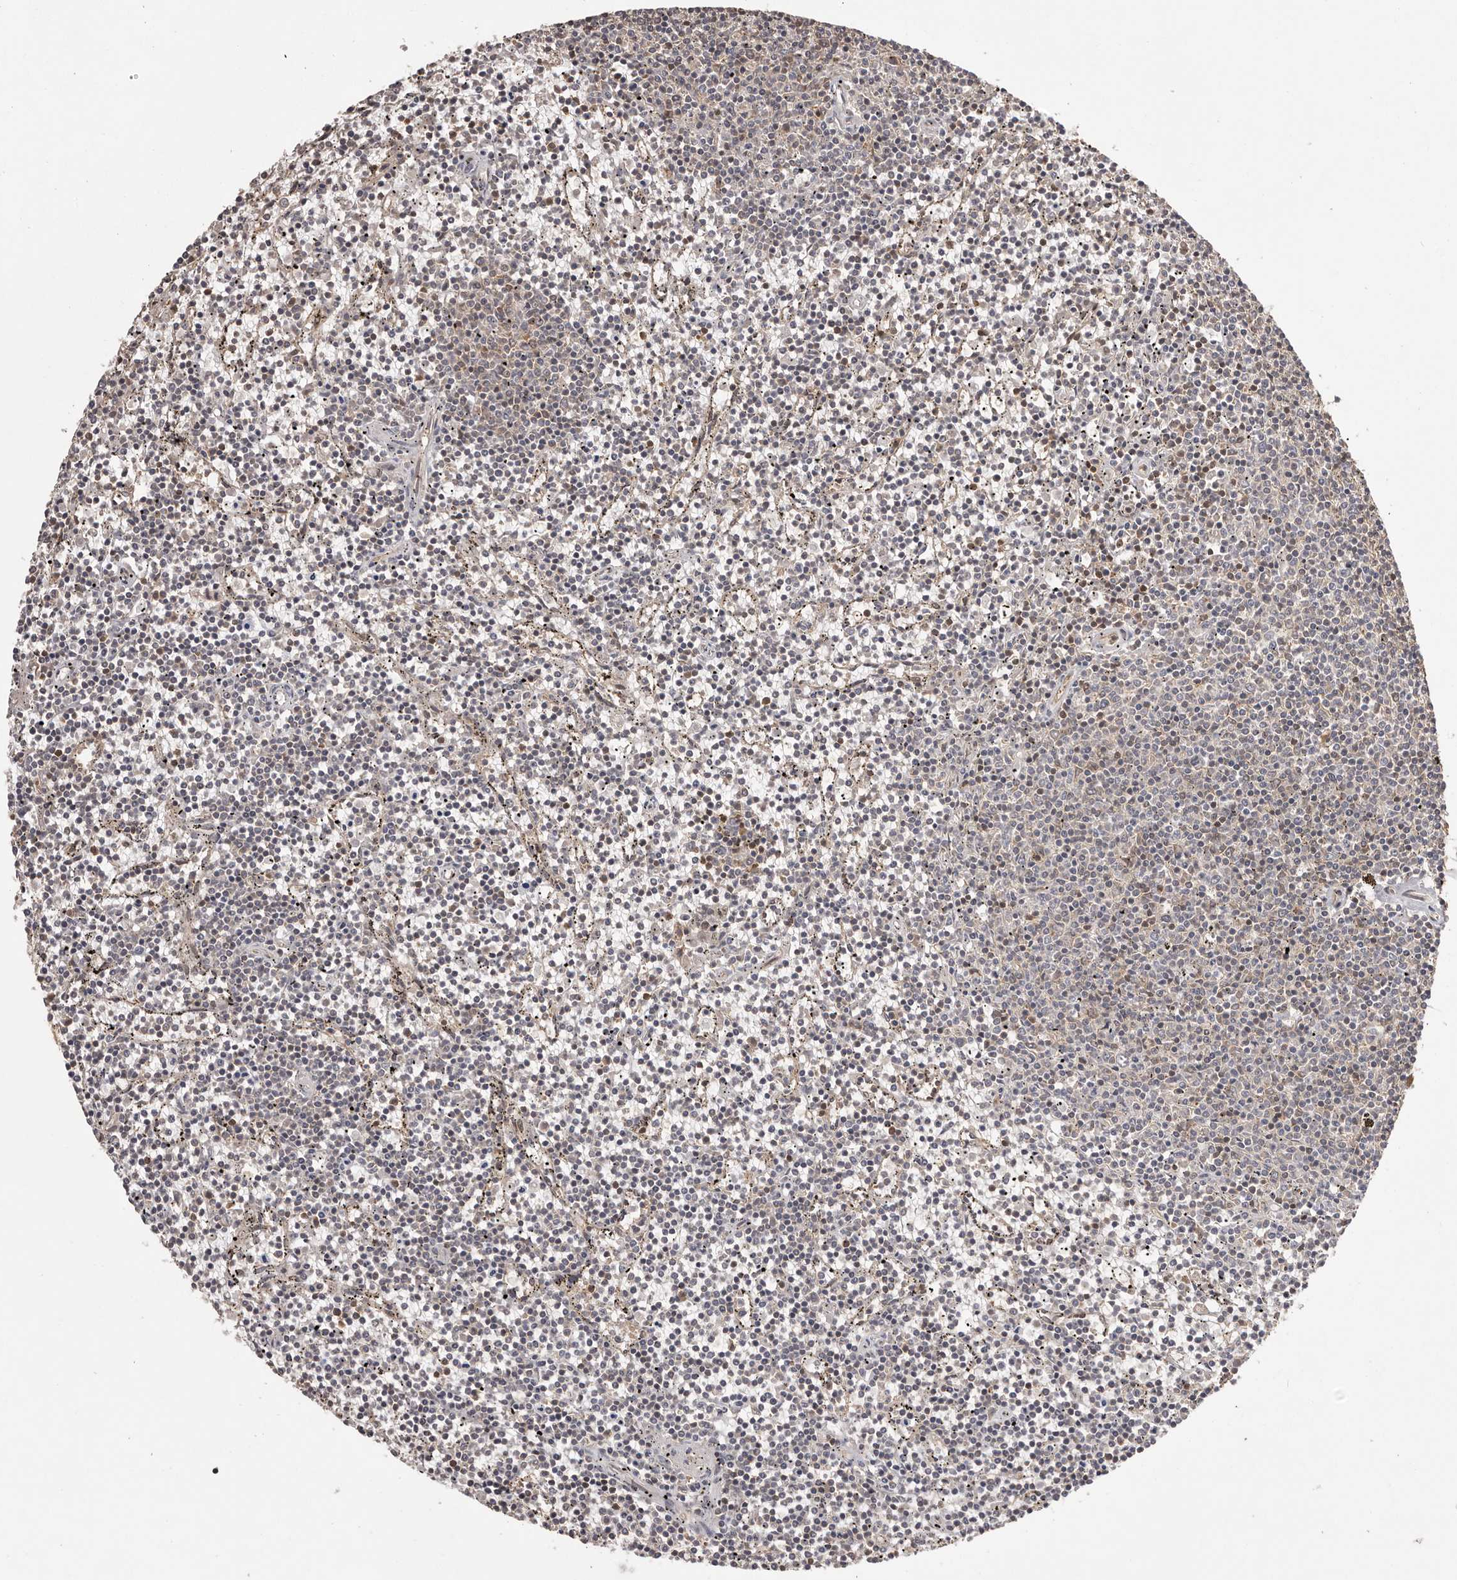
{"staining": {"intensity": "negative", "quantity": "none", "location": "none"}, "tissue": "lymphoma", "cell_type": "Tumor cells", "image_type": "cancer", "snomed": [{"axis": "morphology", "description": "Malignant lymphoma, non-Hodgkin's type, Low grade"}, {"axis": "topography", "description": "Spleen"}], "caption": "This is a histopathology image of immunohistochemistry staining of malignant lymphoma, non-Hodgkin's type (low-grade), which shows no staining in tumor cells.", "gene": "NFKBIA", "patient": {"sex": "female", "age": 50}}